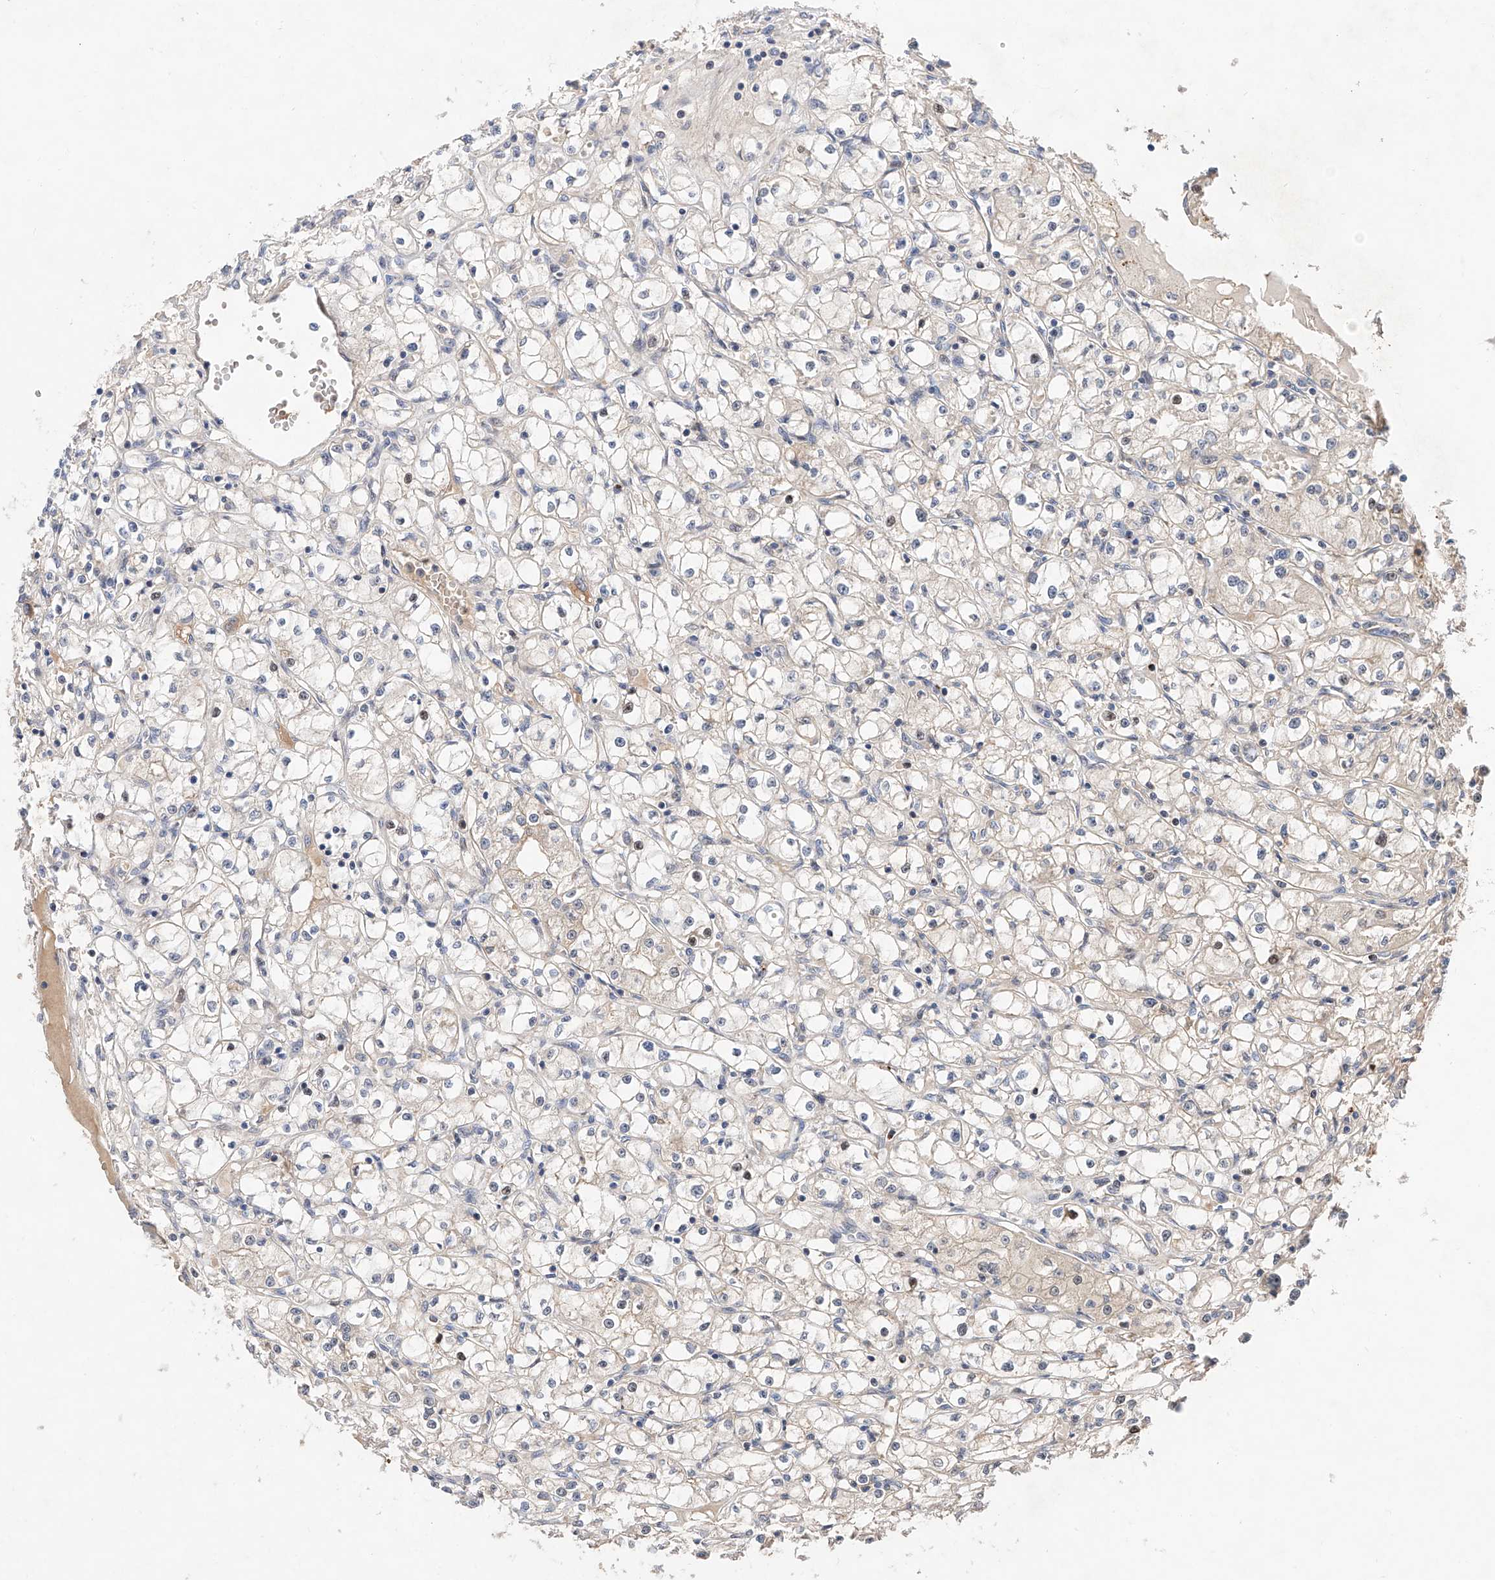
{"staining": {"intensity": "negative", "quantity": "none", "location": "none"}, "tissue": "renal cancer", "cell_type": "Tumor cells", "image_type": "cancer", "snomed": [{"axis": "morphology", "description": "Adenocarcinoma, NOS"}, {"axis": "topography", "description": "Kidney"}], "caption": "Renal adenocarcinoma stained for a protein using immunohistochemistry (IHC) demonstrates no staining tumor cells.", "gene": "FUCA2", "patient": {"sex": "male", "age": 56}}